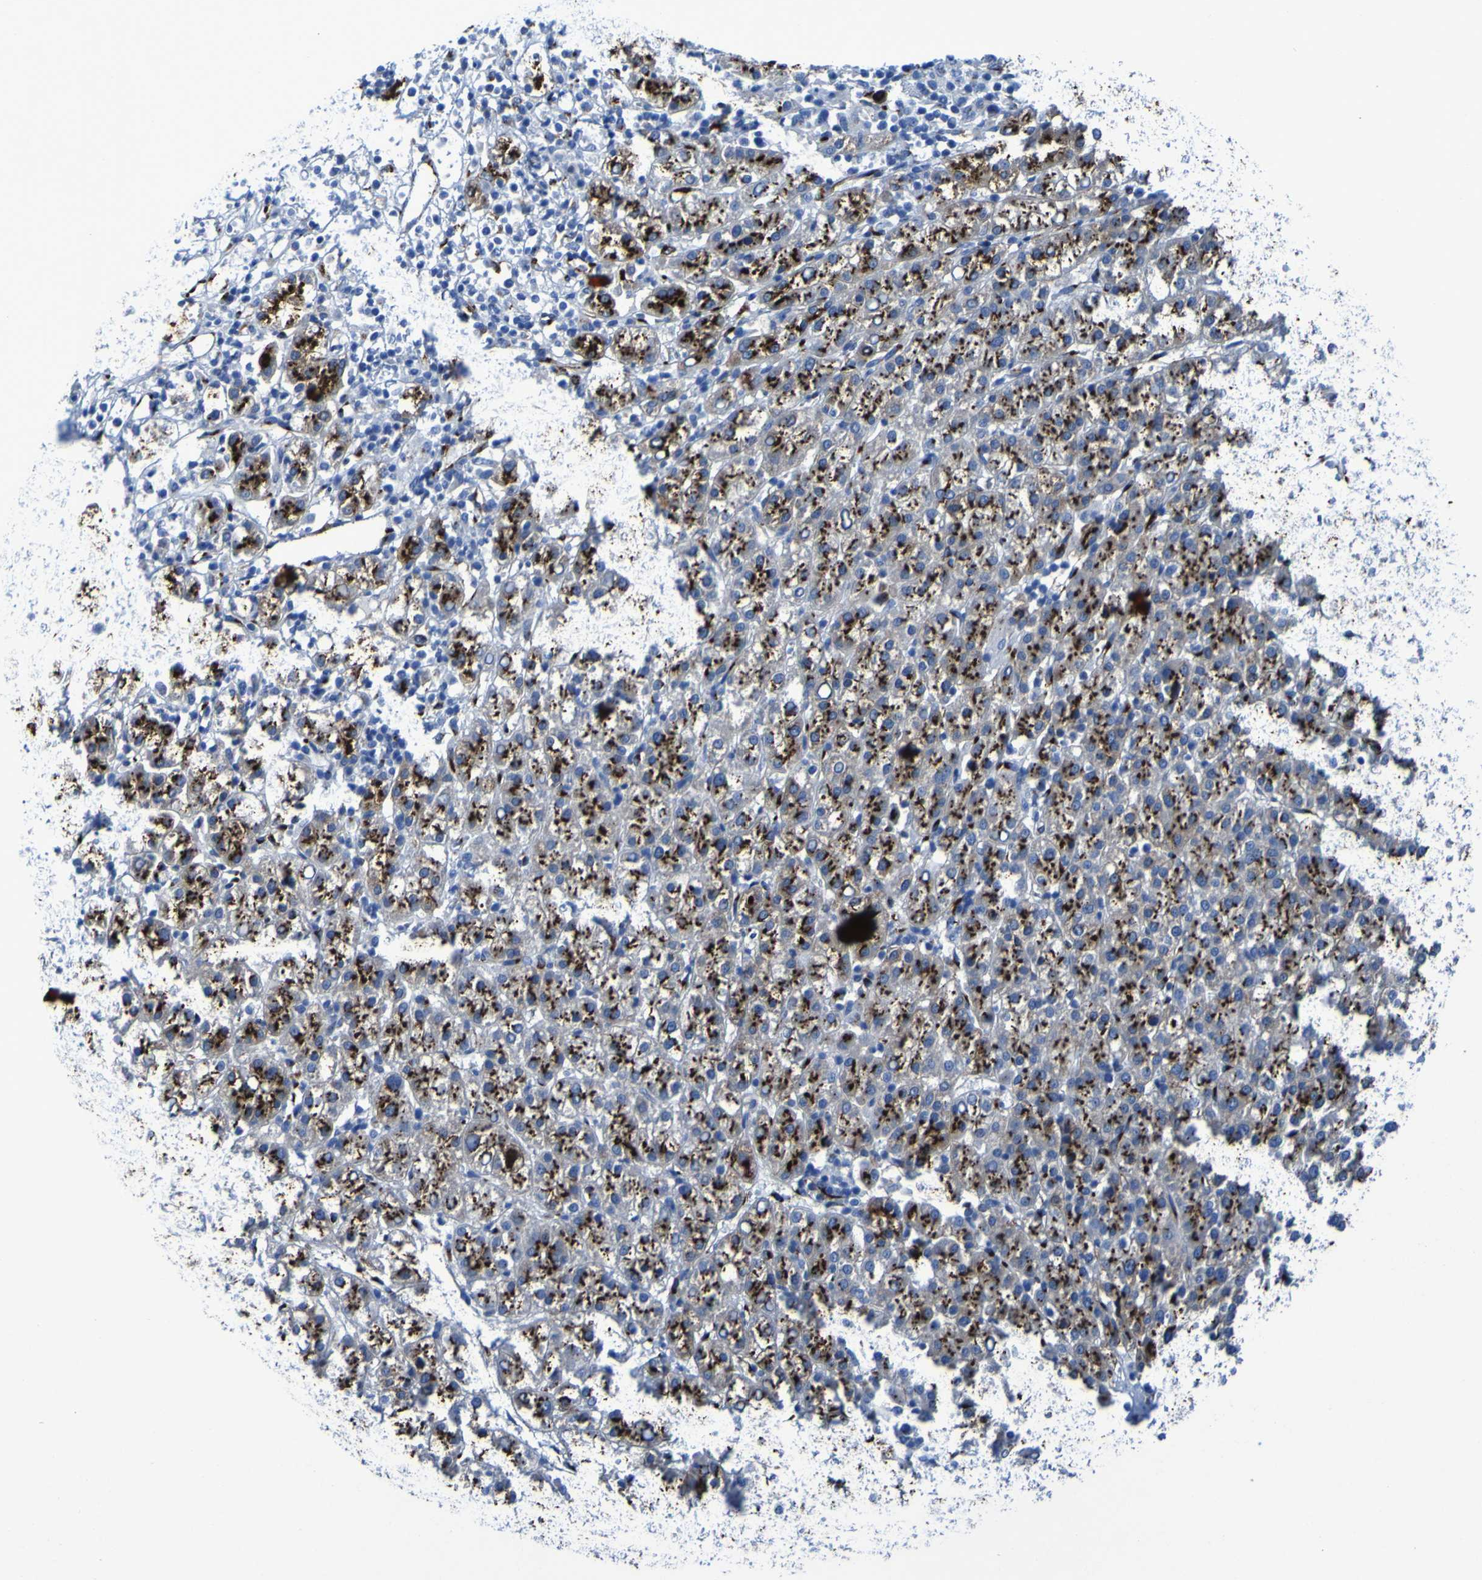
{"staining": {"intensity": "strong", "quantity": ">75%", "location": "cytoplasmic/membranous"}, "tissue": "liver cancer", "cell_type": "Tumor cells", "image_type": "cancer", "snomed": [{"axis": "morphology", "description": "Carcinoma, Hepatocellular, NOS"}, {"axis": "topography", "description": "Liver"}], "caption": "Protein positivity by immunohistochemistry (IHC) shows strong cytoplasmic/membranous positivity in approximately >75% of tumor cells in hepatocellular carcinoma (liver). The staining was performed using DAB (3,3'-diaminobenzidine) to visualize the protein expression in brown, while the nuclei were stained in blue with hematoxylin (Magnification: 20x).", "gene": "GOLM1", "patient": {"sex": "female", "age": 58}}